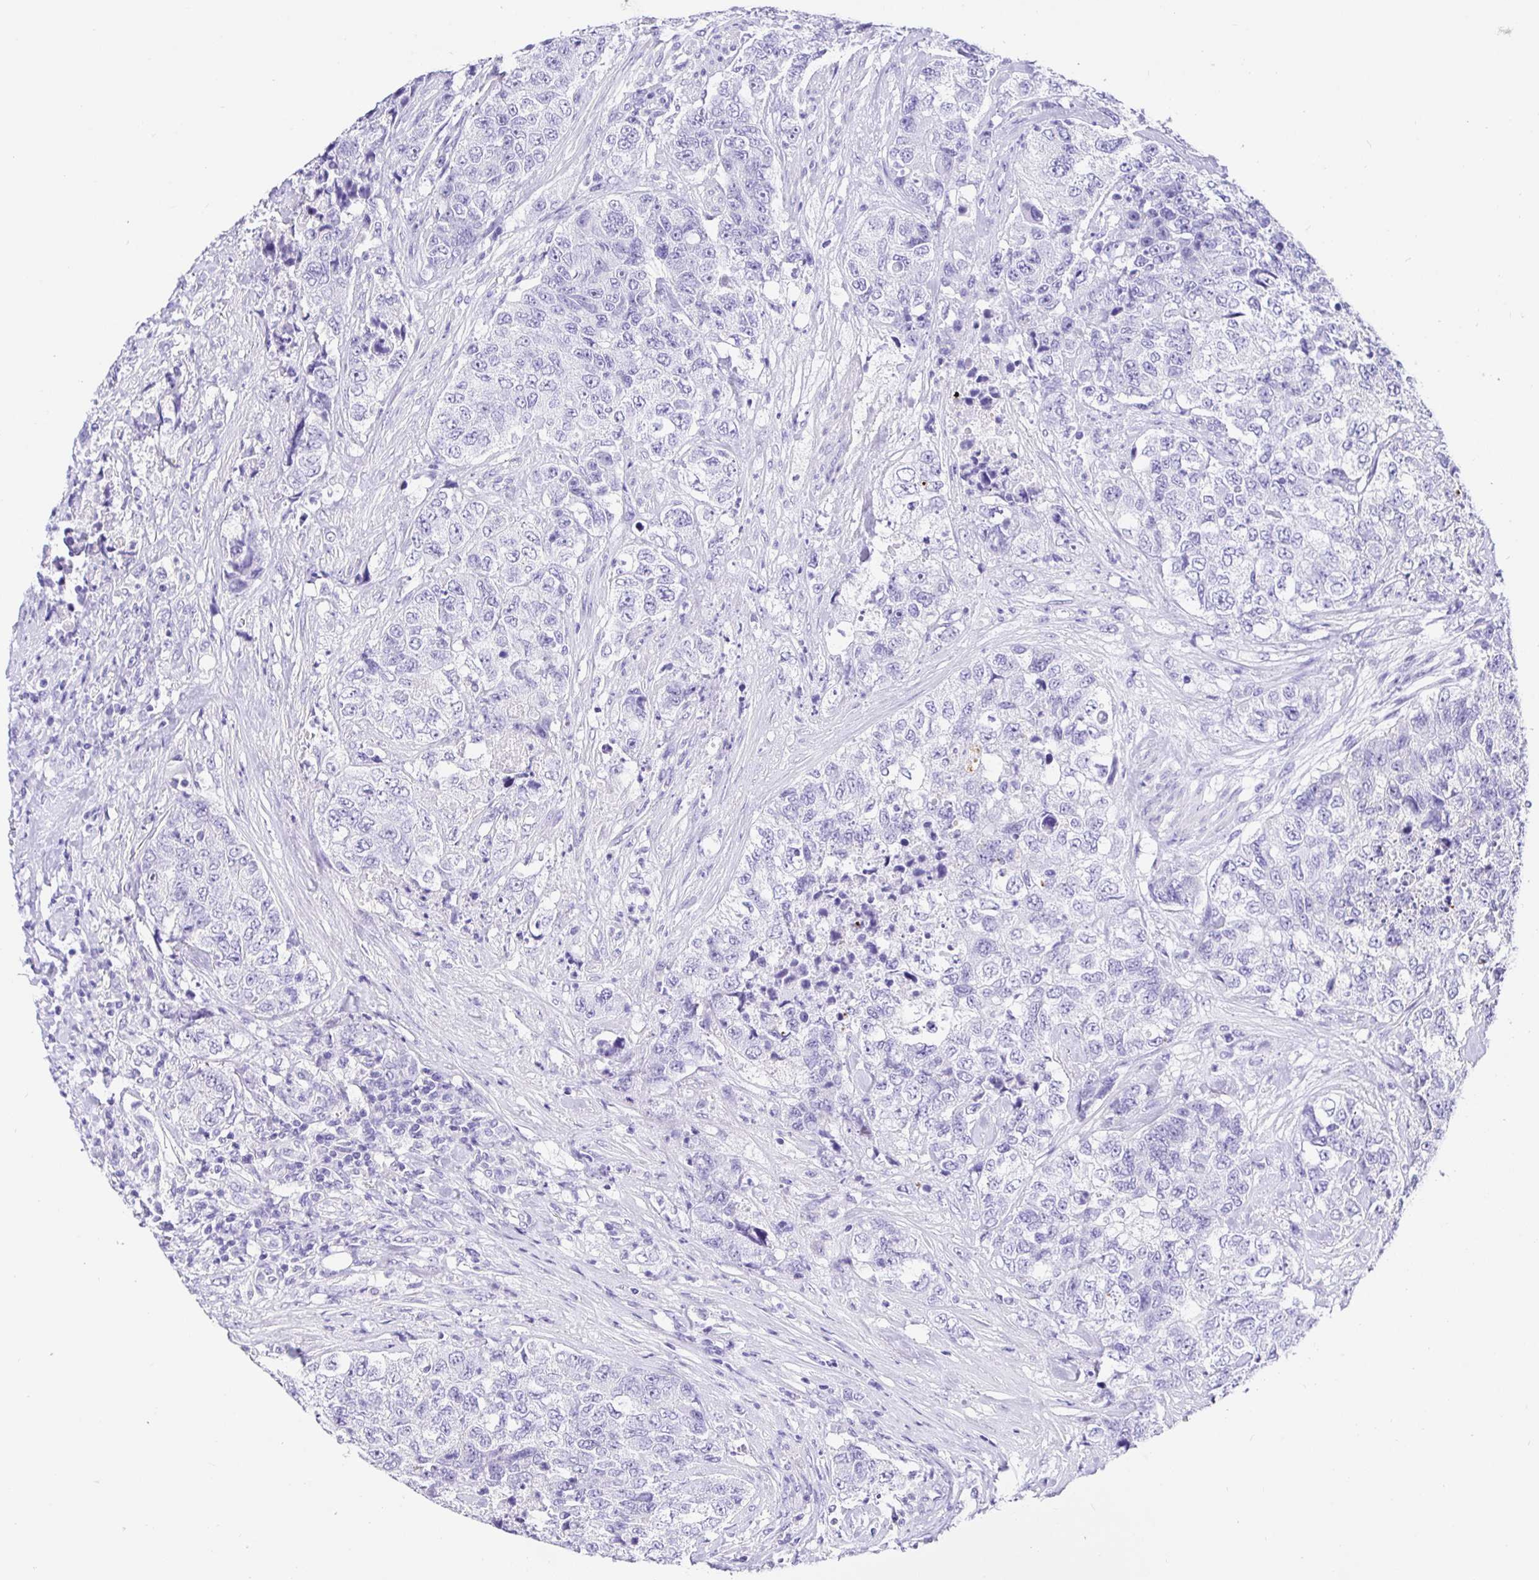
{"staining": {"intensity": "negative", "quantity": "none", "location": "none"}, "tissue": "urothelial cancer", "cell_type": "Tumor cells", "image_type": "cancer", "snomed": [{"axis": "morphology", "description": "Urothelial carcinoma, High grade"}, {"axis": "topography", "description": "Urinary bladder"}], "caption": "Tumor cells show no significant positivity in urothelial cancer. The staining was performed using DAB to visualize the protein expression in brown, while the nuclei were stained in blue with hematoxylin (Magnification: 20x).", "gene": "PRAMEF19", "patient": {"sex": "female", "age": 78}}